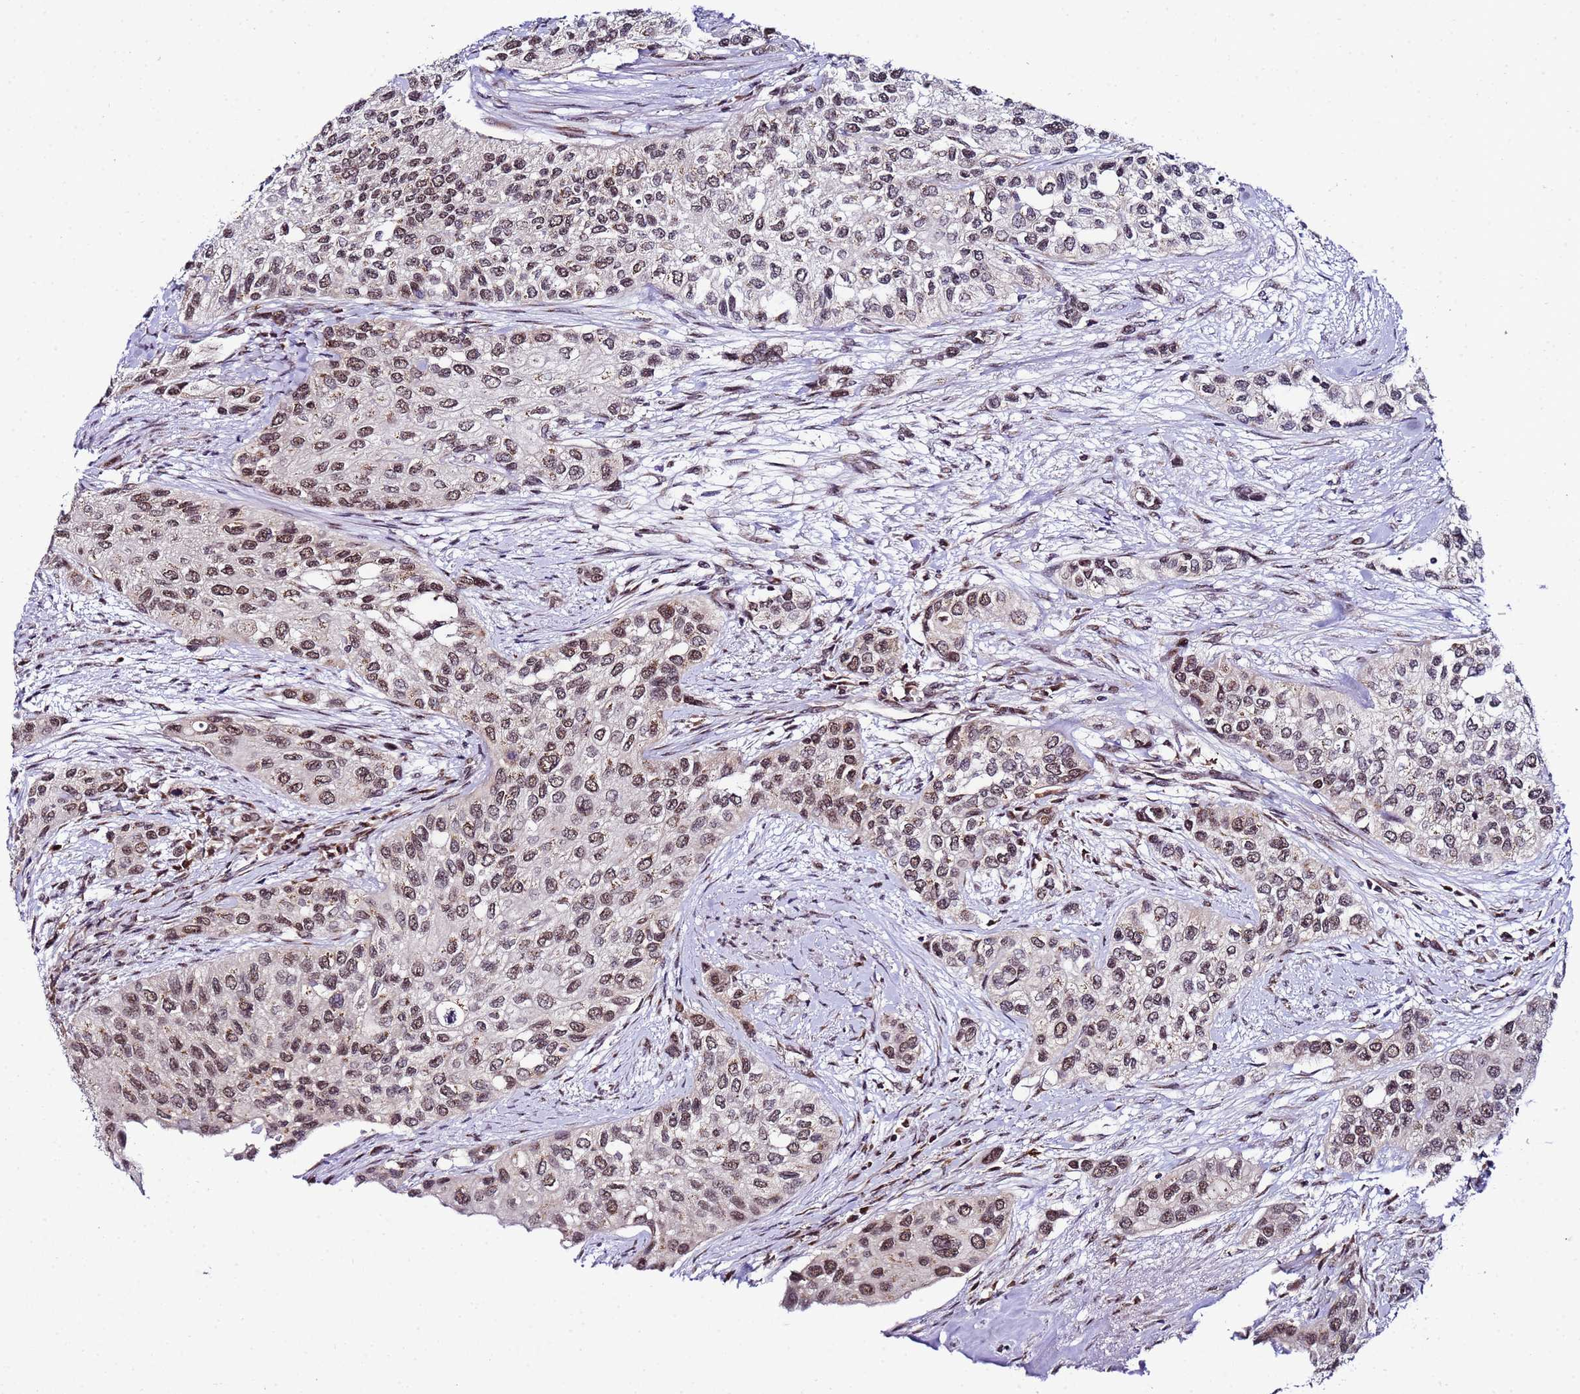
{"staining": {"intensity": "moderate", "quantity": ">75%", "location": "nuclear"}, "tissue": "urothelial cancer", "cell_type": "Tumor cells", "image_type": "cancer", "snomed": [{"axis": "morphology", "description": "Normal tissue, NOS"}, {"axis": "morphology", "description": "Urothelial carcinoma, High grade"}, {"axis": "topography", "description": "Vascular tissue"}, {"axis": "topography", "description": "Urinary bladder"}], "caption": "A histopathology image of human urothelial carcinoma (high-grade) stained for a protein shows moderate nuclear brown staining in tumor cells.", "gene": "C19orf47", "patient": {"sex": "female", "age": 56}}